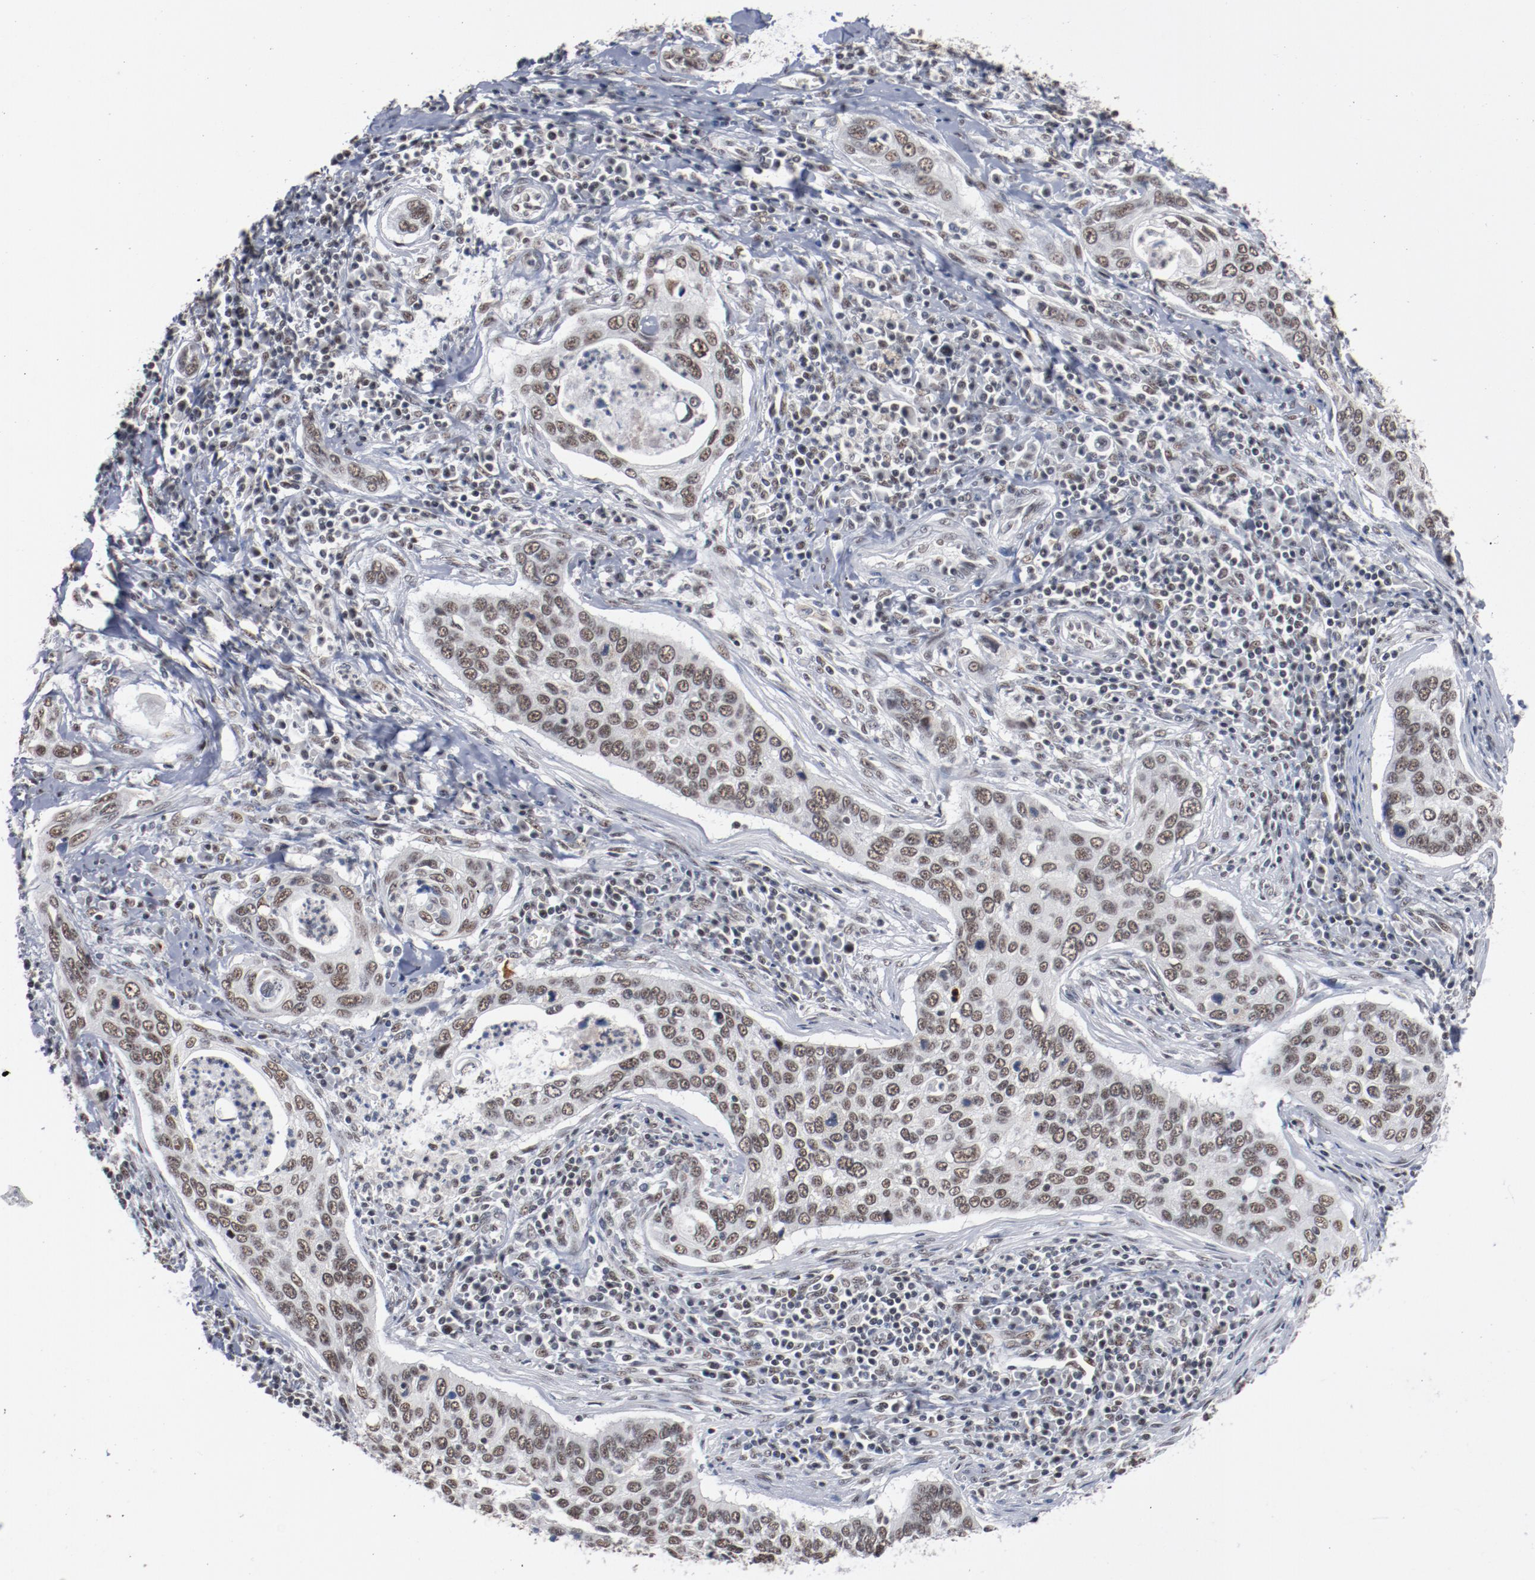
{"staining": {"intensity": "weak", "quantity": ">75%", "location": "nuclear"}, "tissue": "cervical cancer", "cell_type": "Tumor cells", "image_type": "cancer", "snomed": [{"axis": "morphology", "description": "Squamous cell carcinoma, NOS"}, {"axis": "topography", "description": "Cervix"}], "caption": "IHC of squamous cell carcinoma (cervical) demonstrates low levels of weak nuclear expression in about >75% of tumor cells.", "gene": "BUB3", "patient": {"sex": "female", "age": 53}}